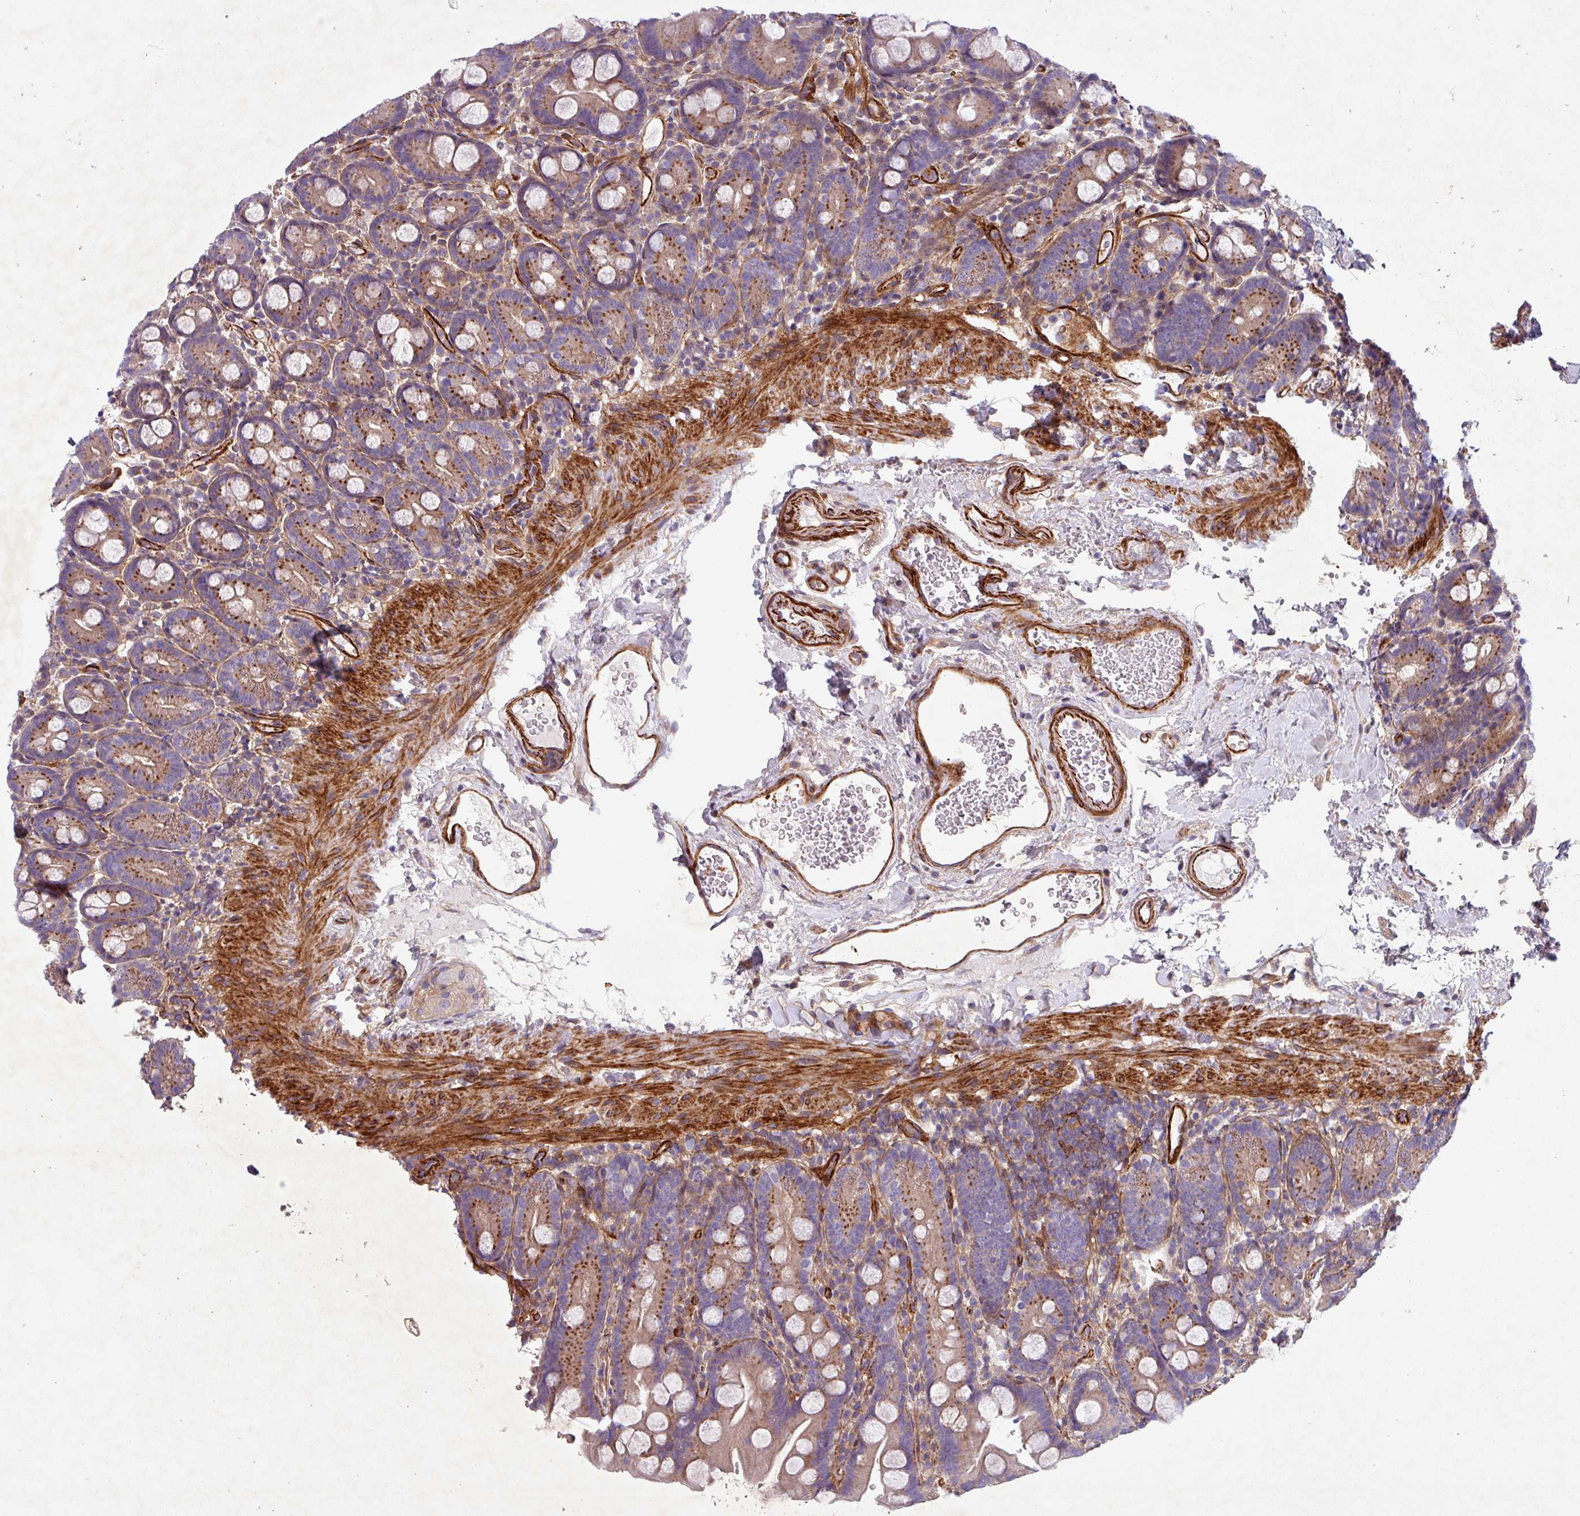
{"staining": {"intensity": "moderate", "quantity": "25%-75%", "location": "cytoplasmic/membranous"}, "tissue": "small intestine", "cell_type": "Glandular cells", "image_type": "normal", "snomed": [{"axis": "morphology", "description": "Normal tissue, NOS"}, {"axis": "topography", "description": "Small intestine"}], "caption": "Immunohistochemistry (IHC) photomicrograph of benign human small intestine stained for a protein (brown), which demonstrates medium levels of moderate cytoplasmic/membranous staining in about 25%-75% of glandular cells.", "gene": "ATP2C2", "patient": {"sex": "female", "age": 68}}